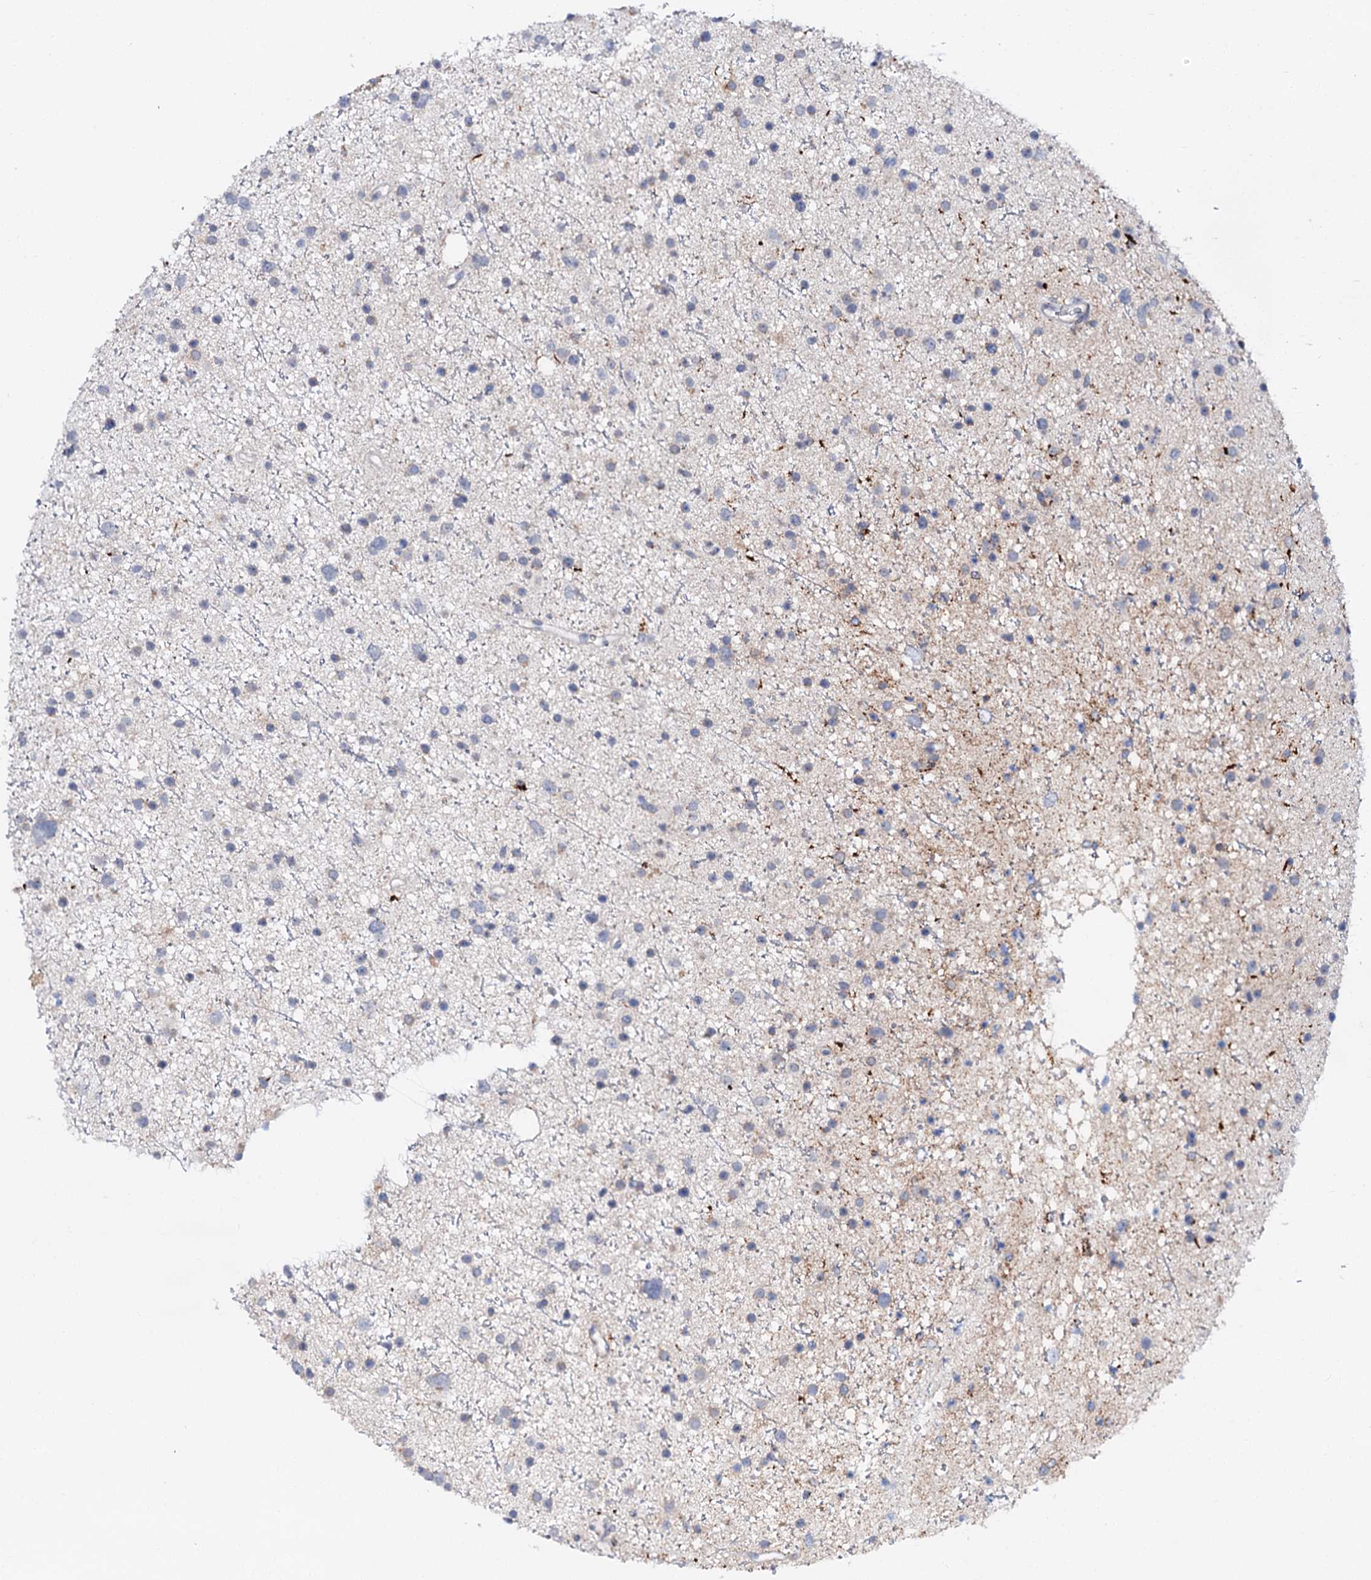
{"staining": {"intensity": "negative", "quantity": "none", "location": "none"}, "tissue": "glioma", "cell_type": "Tumor cells", "image_type": "cancer", "snomed": [{"axis": "morphology", "description": "Glioma, malignant, Low grade"}, {"axis": "topography", "description": "Cerebral cortex"}], "caption": "An IHC histopathology image of low-grade glioma (malignant) is shown. There is no staining in tumor cells of low-grade glioma (malignant). (IHC, brightfield microscopy, high magnification).", "gene": "MED13L", "patient": {"sex": "female", "age": 39}}